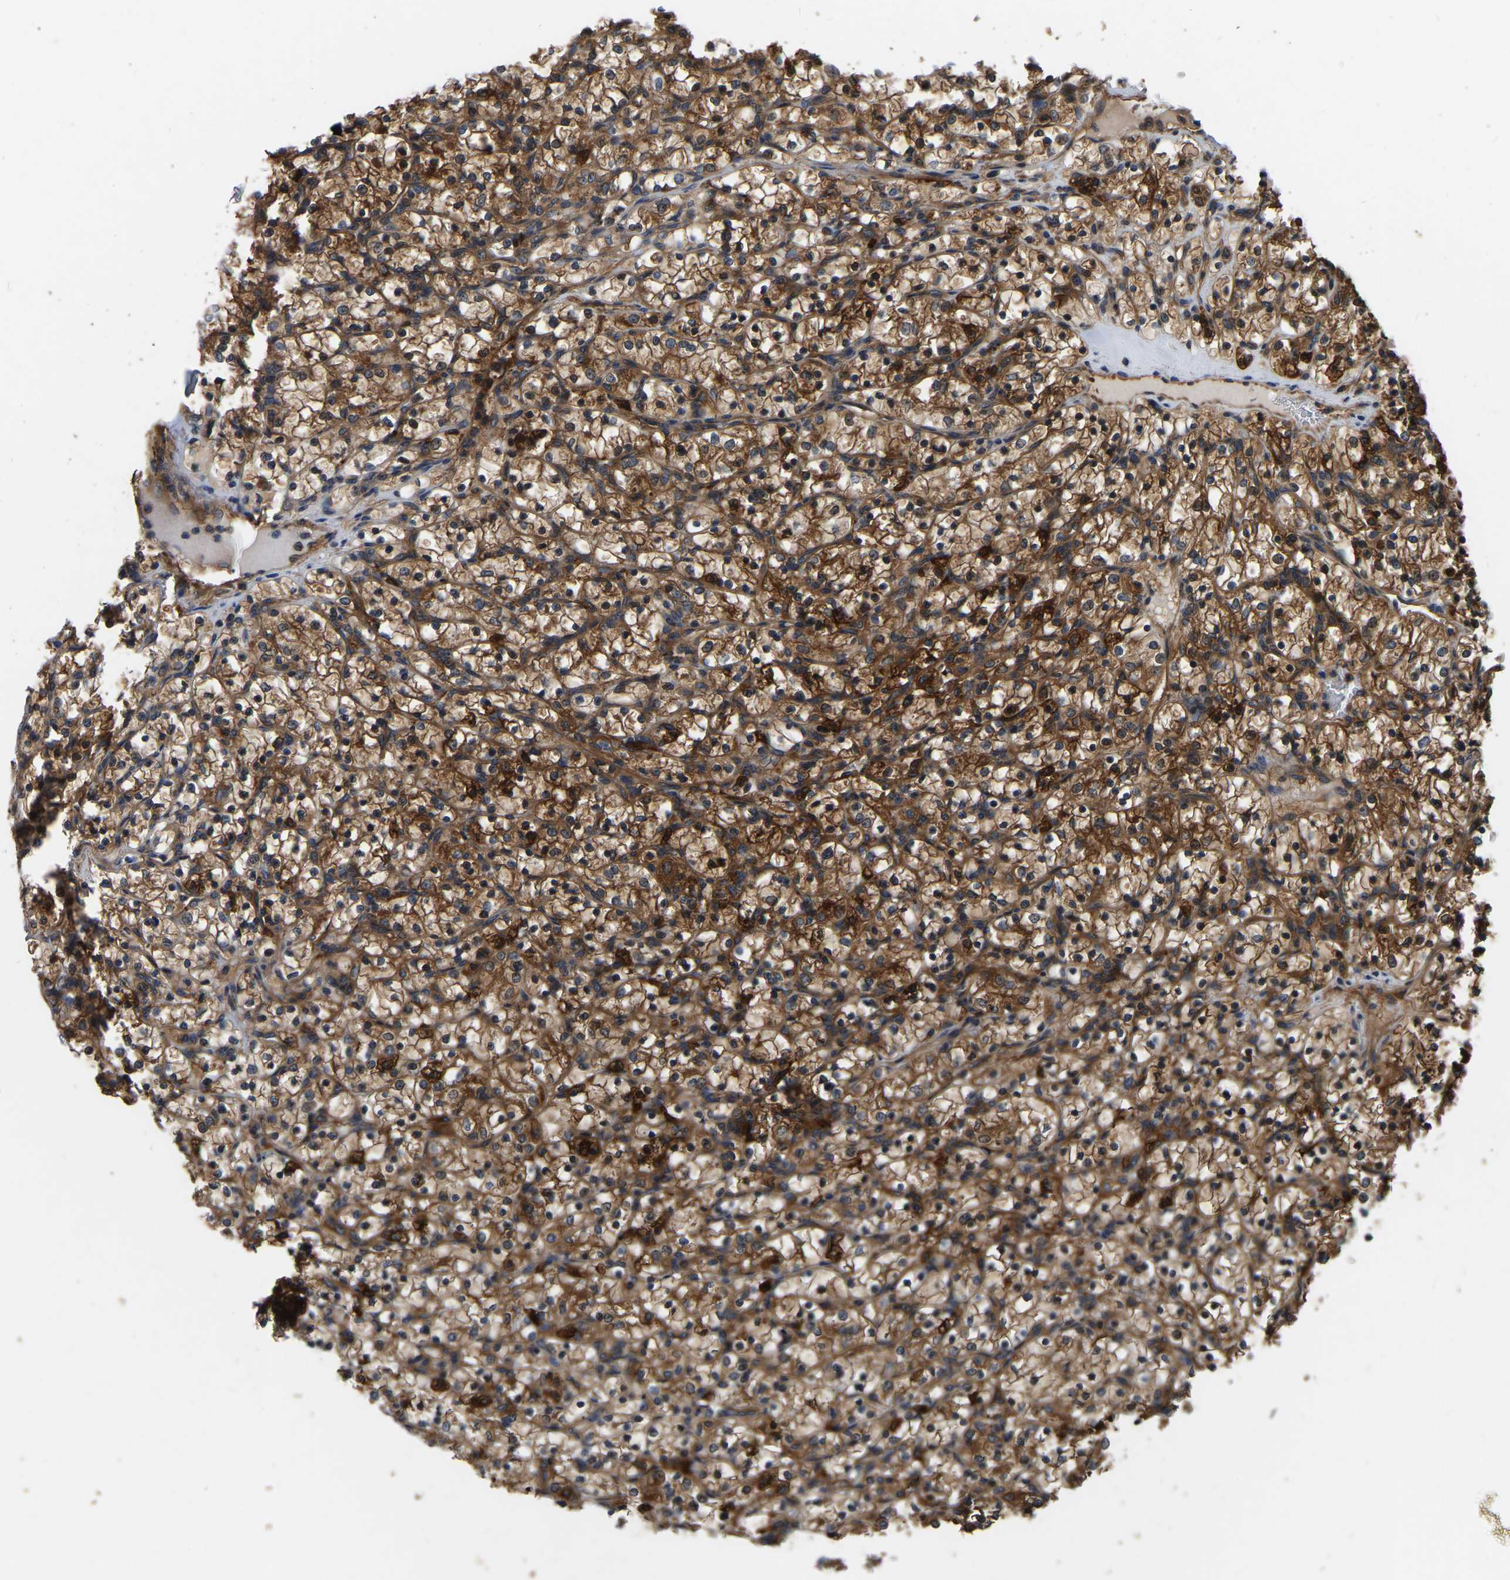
{"staining": {"intensity": "strong", "quantity": ">75%", "location": "cytoplasmic/membranous"}, "tissue": "renal cancer", "cell_type": "Tumor cells", "image_type": "cancer", "snomed": [{"axis": "morphology", "description": "Adenocarcinoma, NOS"}, {"axis": "topography", "description": "Kidney"}], "caption": "Renal adenocarcinoma stained for a protein (brown) displays strong cytoplasmic/membranous positive staining in about >75% of tumor cells.", "gene": "GARS1", "patient": {"sex": "female", "age": 69}}